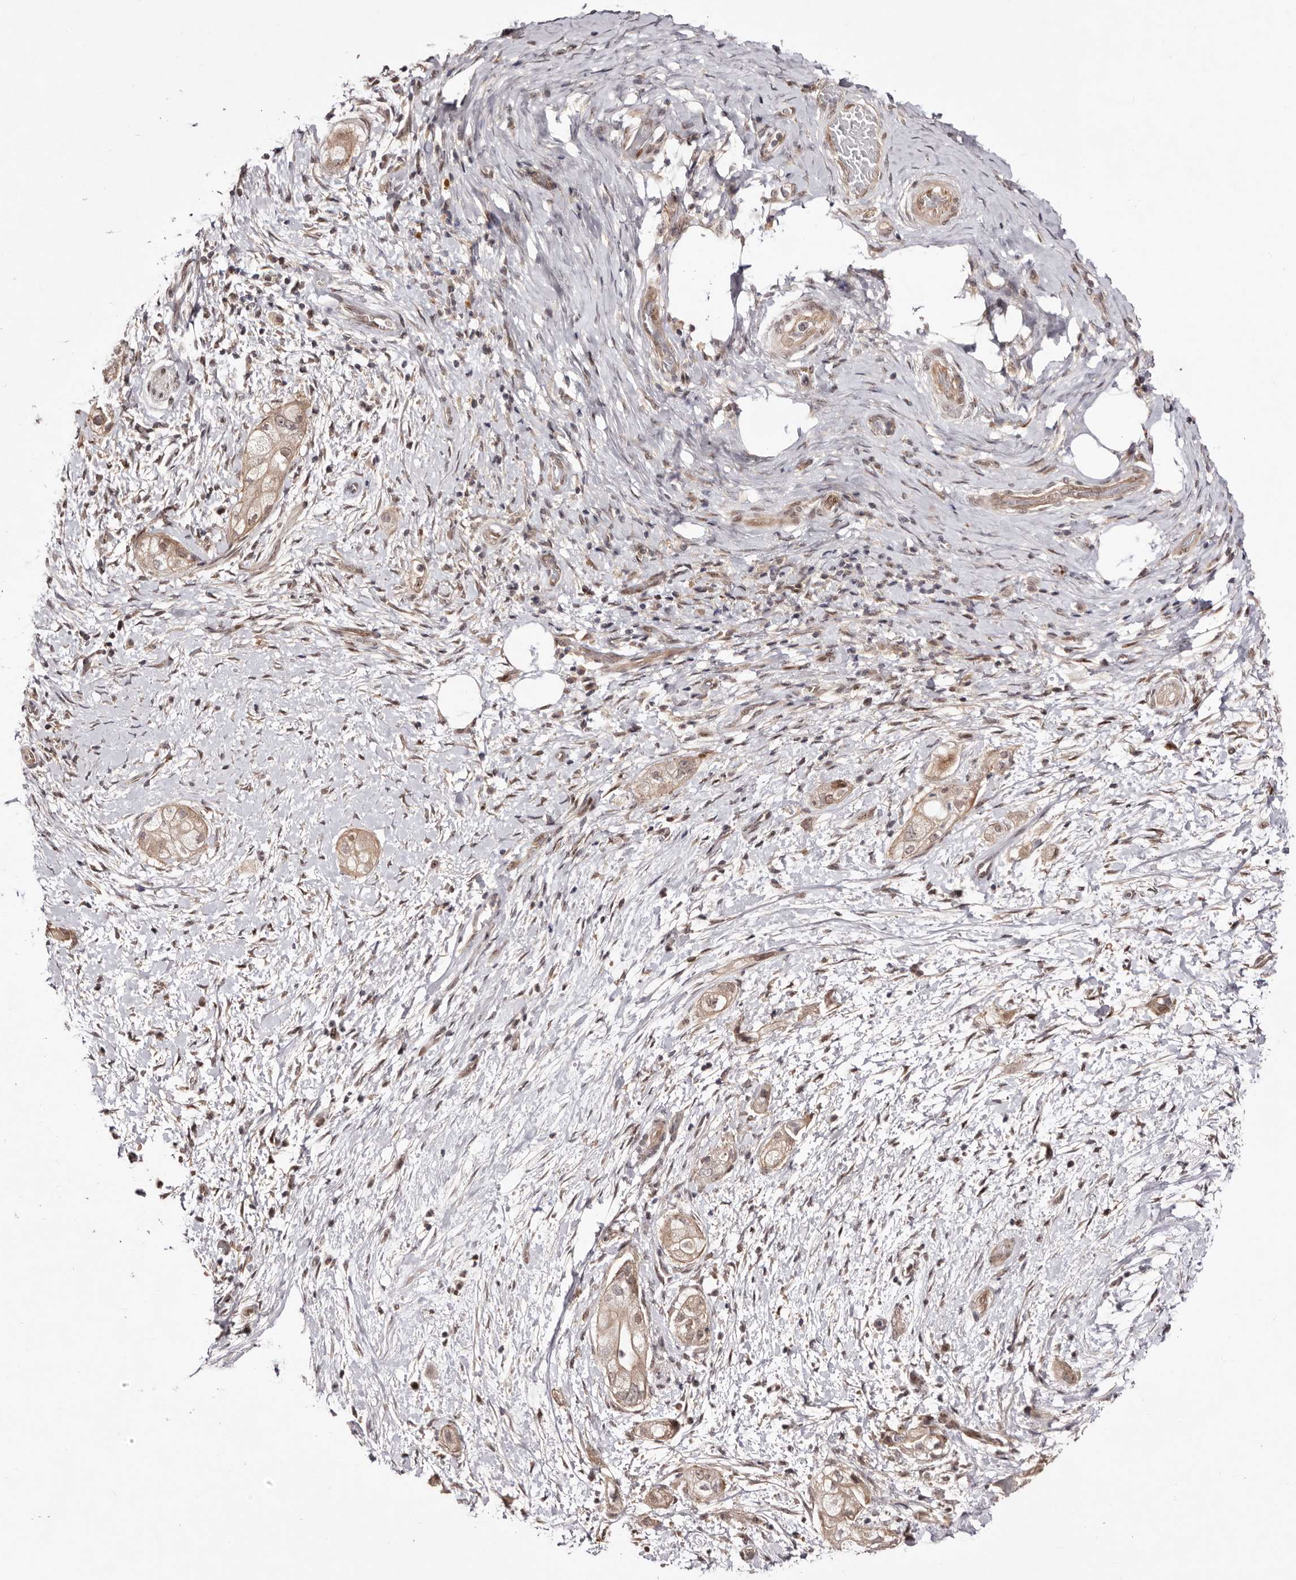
{"staining": {"intensity": "weak", "quantity": ">75%", "location": "cytoplasmic/membranous"}, "tissue": "pancreatic cancer", "cell_type": "Tumor cells", "image_type": "cancer", "snomed": [{"axis": "morphology", "description": "Adenocarcinoma, NOS"}, {"axis": "topography", "description": "Pancreas"}], "caption": "DAB (3,3'-diaminobenzidine) immunohistochemical staining of human adenocarcinoma (pancreatic) reveals weak cytoplasmic/membranous protein expression in approximately >75% of tumor cells. (Stains: DAB (3,3'-diaminobenzidine) in brown, nuclei in blue, Microscopy: brightfield microscopy at high magnification).", "gene": "EGR3", "patient": {"sex": "male", "age": 58}}